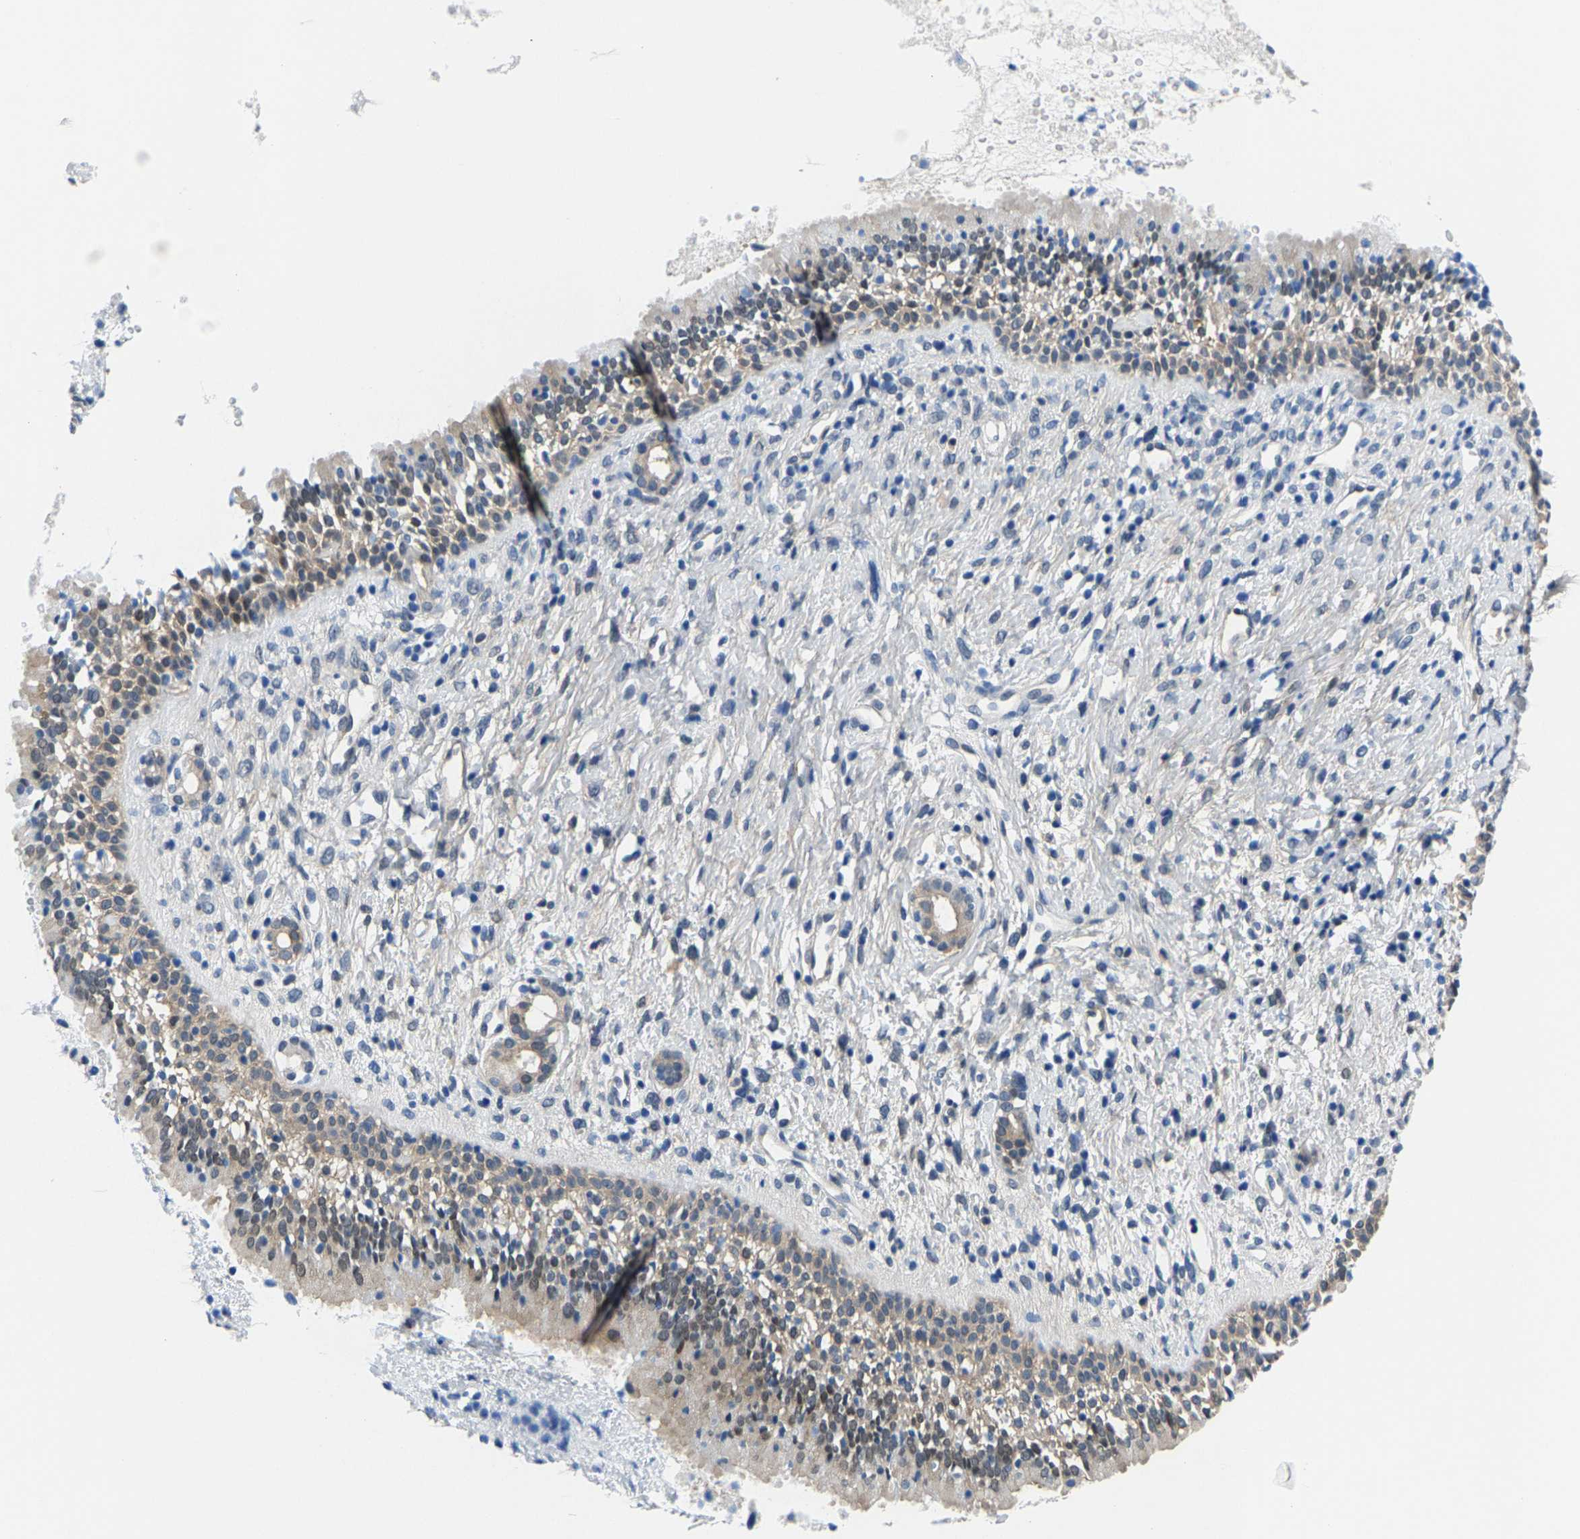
{"staining": {"intensity": "weak", "quantity": "25%-75%", "location": "cytoplasmic/membranous"}, "tissue": "nasopharynx", "cell_type": "Respiratory epithelial cells", "image_type": "normal", "snomed": [{"axis": "morphology", "description": "Normal tissue, NOS"}, {"axis": "topography", "description": "Nasopharynx"}], "caption": "An immunohistochemistry histopathology image of unremarkable tissue is shown. Protein staining in brown highlights weak cytoplasmic/membranous positivity in nasopharynx within respiratory epithelial cells.", "gene": "SSH3", "patient": {"sex": "male", "age": 22}}